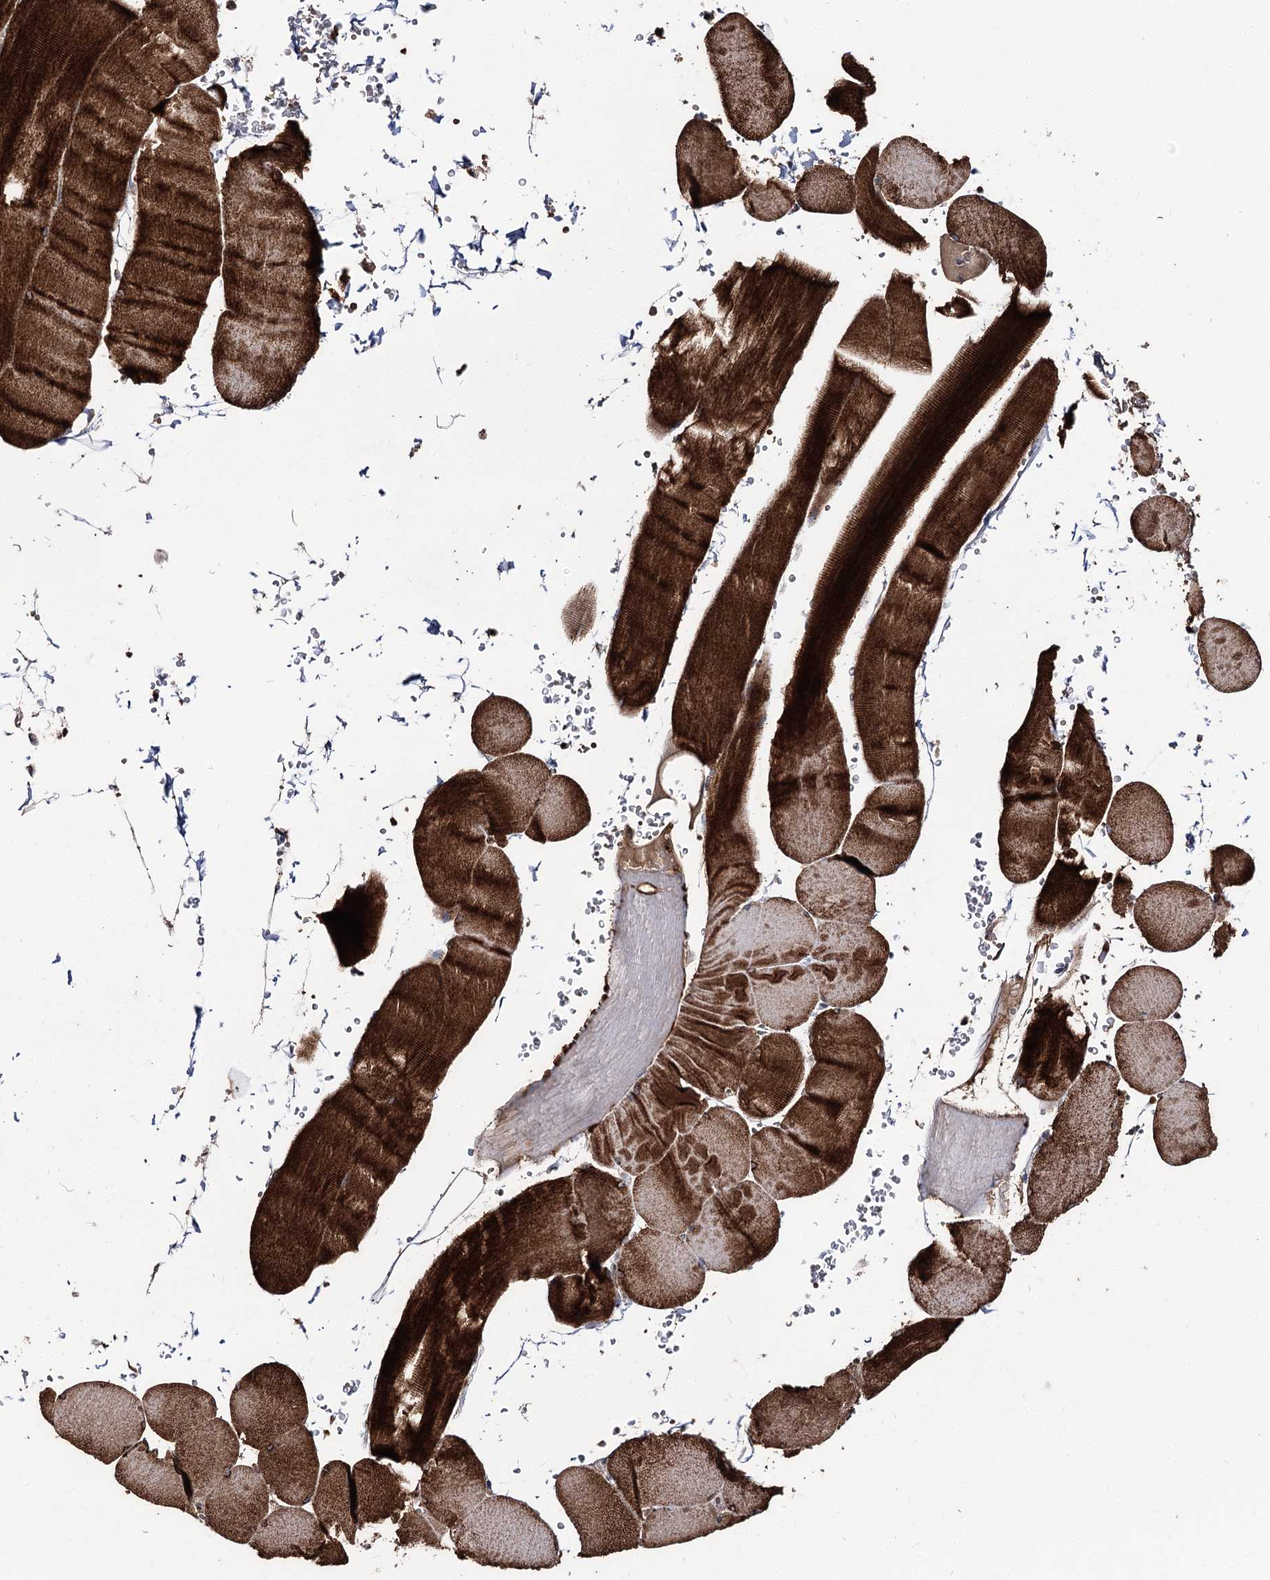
{"staining": {"intensity": "strong", "quantity": ">75%", "location": "cytoplasmic/membranous"}, "tissue": "skeletal muscle", "cell_type": "Myocytes", "image_type": "normal", "snomed": [{"axis": "morphology", "description": "Normal tissue, NOS"}, {"axis": "topography", "description": "Skeletal muscle"}, {"axis": "topography", "description": "Head-Neck"}], "caption": "Protein analysis of unremarkable skeletal muscle exhibits strong cytoplasmic/membranous positivity in approximately >75% of myocytes.", "gene": "FAM53B", "patient": {"sex": "male", "age": 66}}